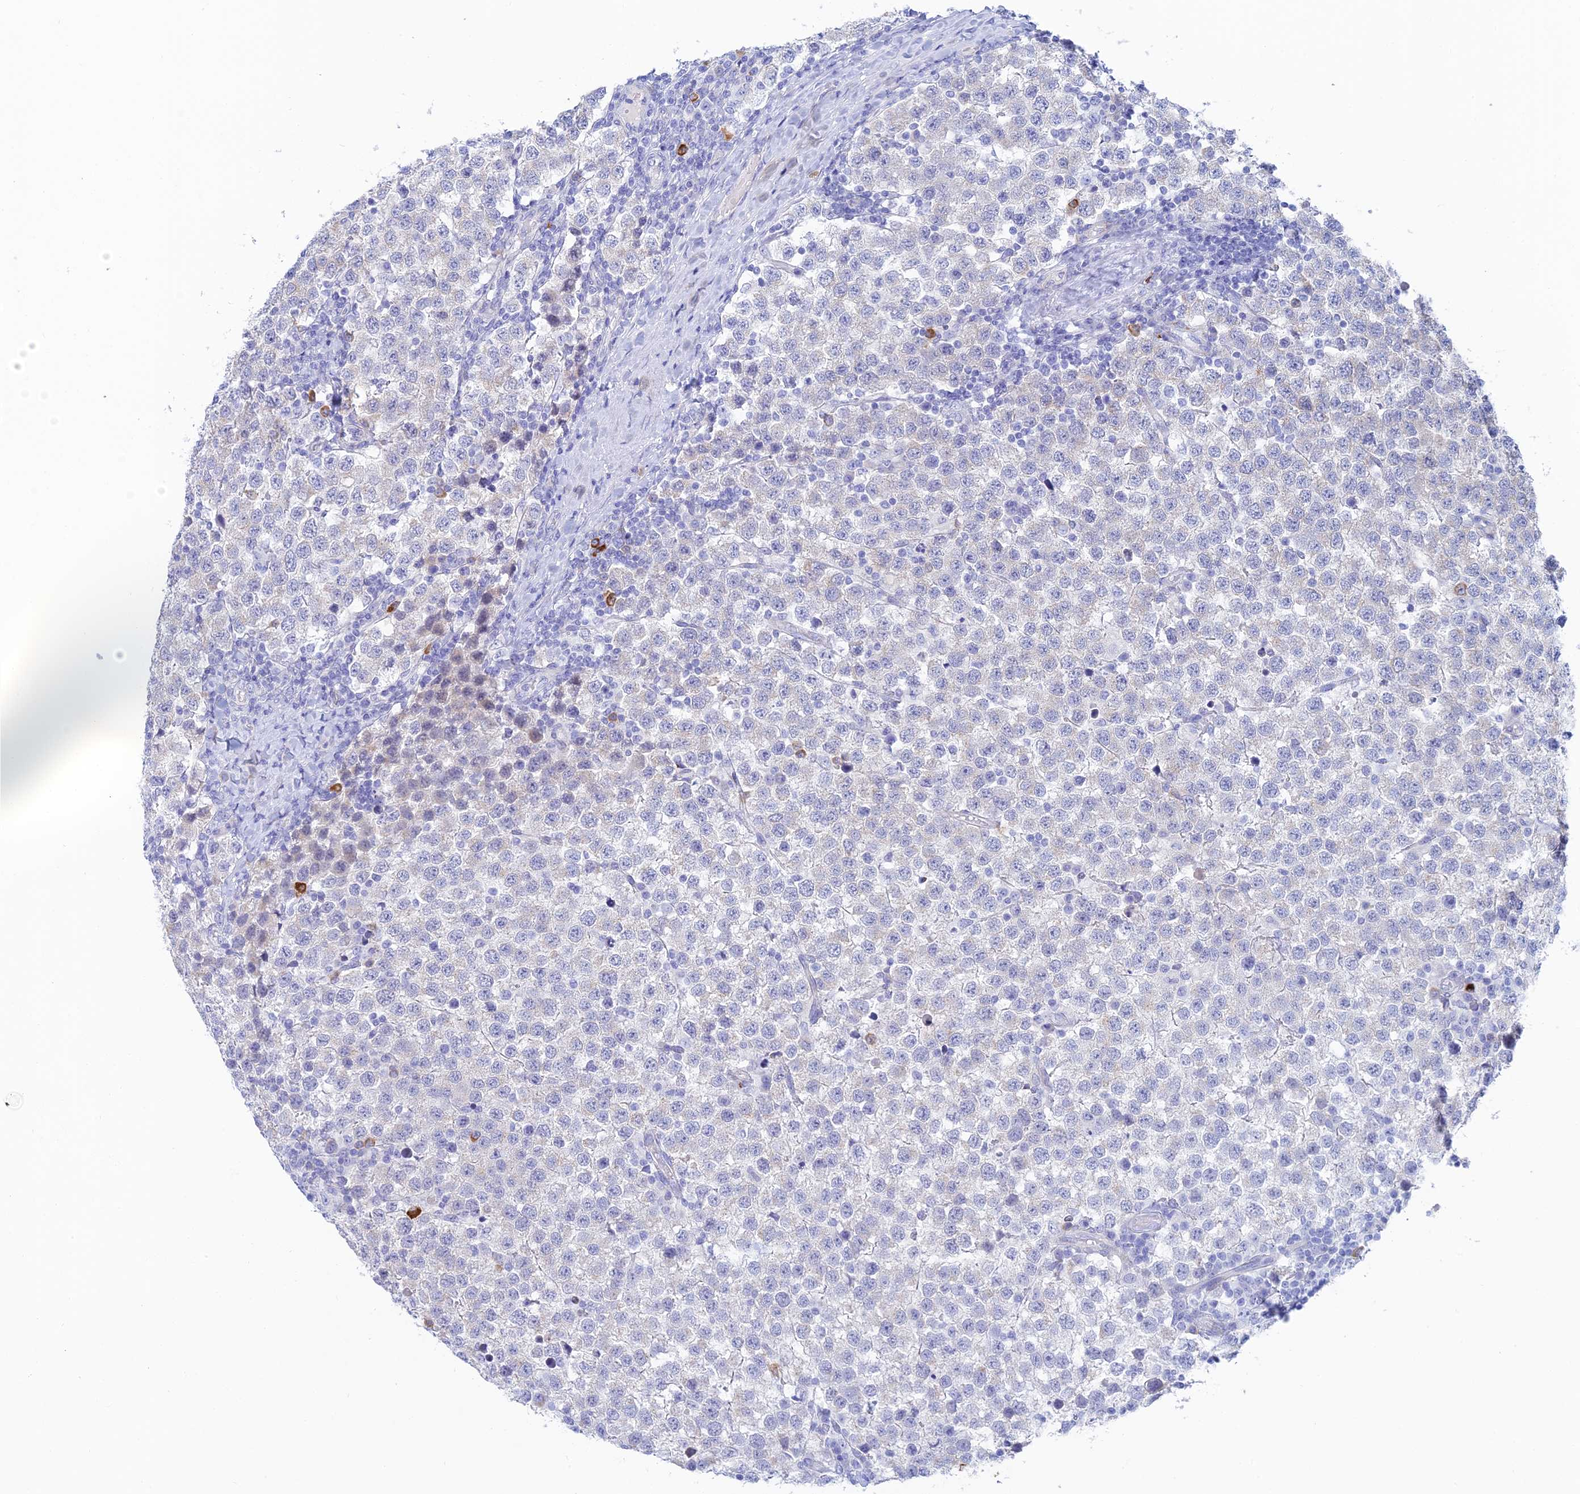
{"staining": {"intensity": "negative", "quantity": "none", "location": "none"}, "tissue": "testis cancer", "cell_type": "Tumor cells", "image_type": "cancer", "snomed": [{"axis": "morphology", "description": "Seminoma, NOS"}, {"axis": "topography", "description": "Testis"}], "caption": "The IHC photomicrograph has no significant positivity in tumor cells of testis cancer (seminoma) tissue. Nuclei are stained in blue.", "gene": "CEP152", "patient": {"sex": "male", "age": 34}}